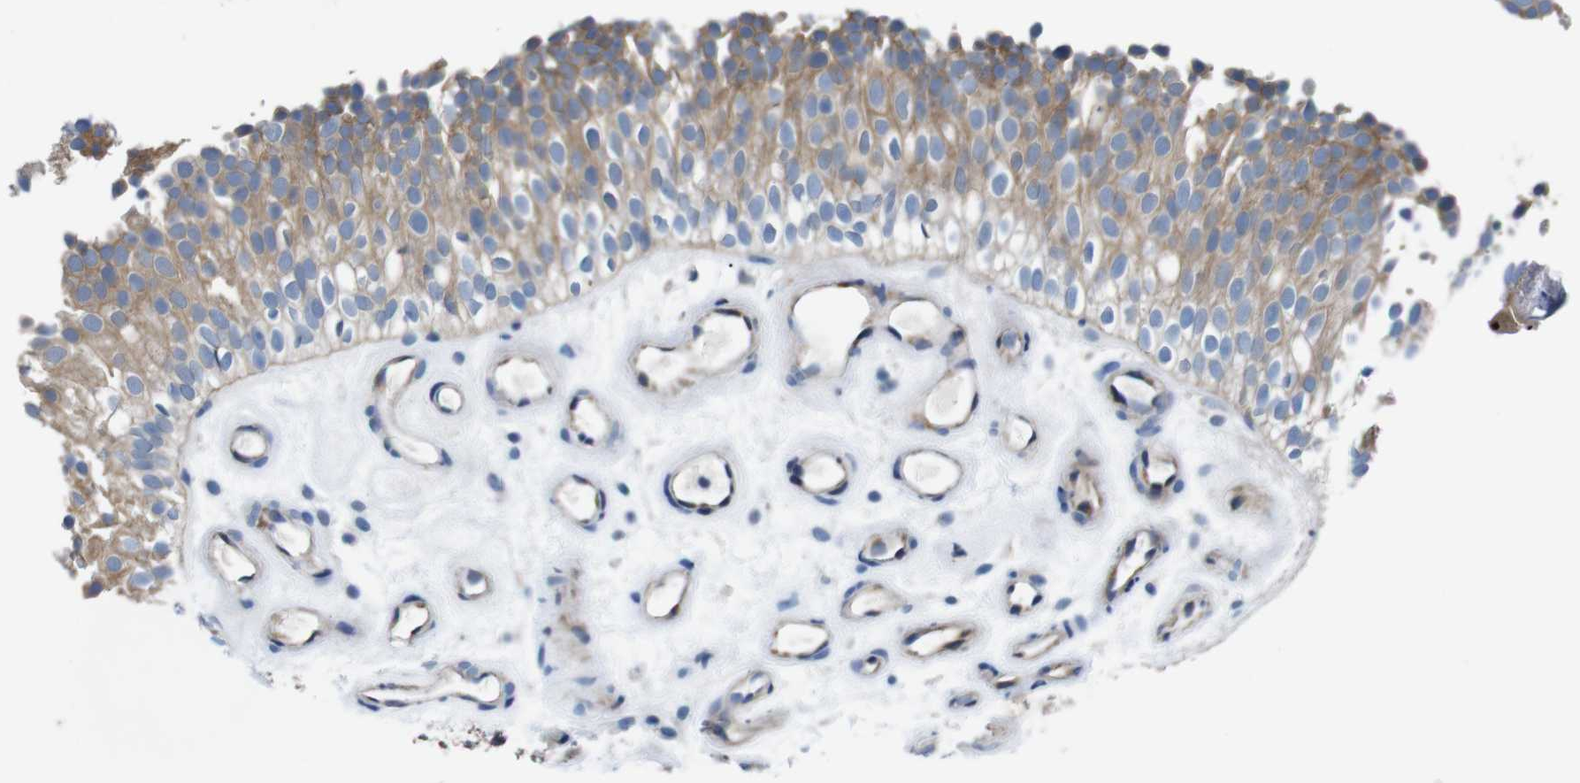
{"staining": {"intensity": "moderate", "quantity": ">75%", "location": "cytoplasmic/membranous"}, "tissue": "urothelial cancer", "cell_type": "Tumor cells", "image_type": "cancer", "snomed": [{"axis": "morphology", "description": "Urothelial carcinoma, Low grade"}, {"axis": "topography", "description": "Urinary bladder"}], "caption": "A medium amount of moderate cytoplasmic/membranous positivity is identified in about >75% of tumor cells in urothelial cancer tissue.", "gene": "JAK1", "patient": {"sex": "male", "age": 78}}